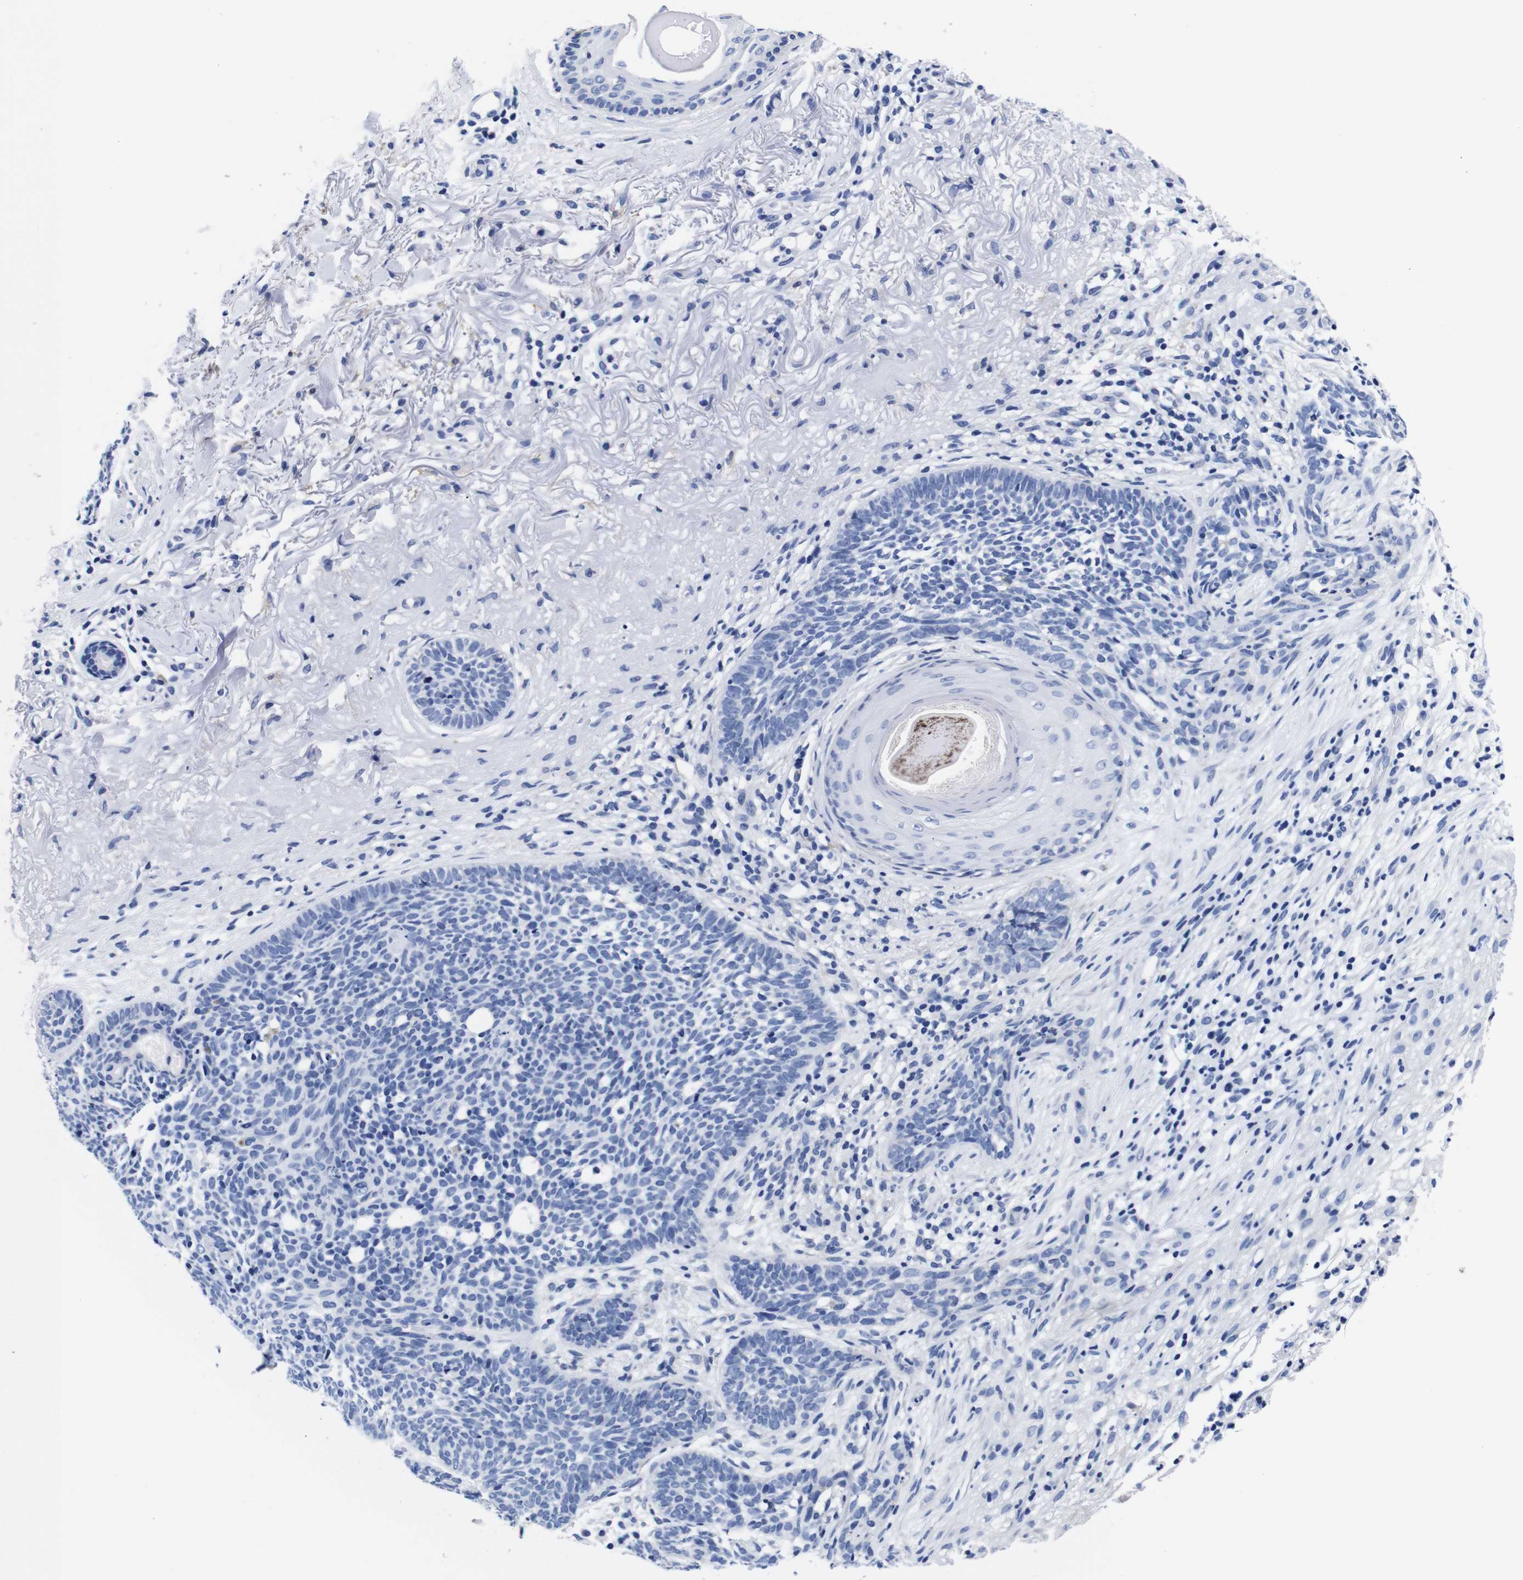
{"staining": {"intensity": "negative", "quantity": "none", "location": "none"}, "tissue": "skin cancer", "cell_type": "Tumor cells", "image_type": "cancer", "snomed": [{"axis": "morphology", "description": "Basal cell carcinoma"}, {"axis": "topography", "description": "Skin"}], "caption": "An IHC photomicrograph of skin cancer (basal cell carcinoma) is shown. There is no staining in tumor cells of skin cancer (basal cell carcinoma). (Brightfield microscopy of DAB IHC at high magnification).", "gene": "CLEC4G", "patient": {"sex": "female", "age": 70}}